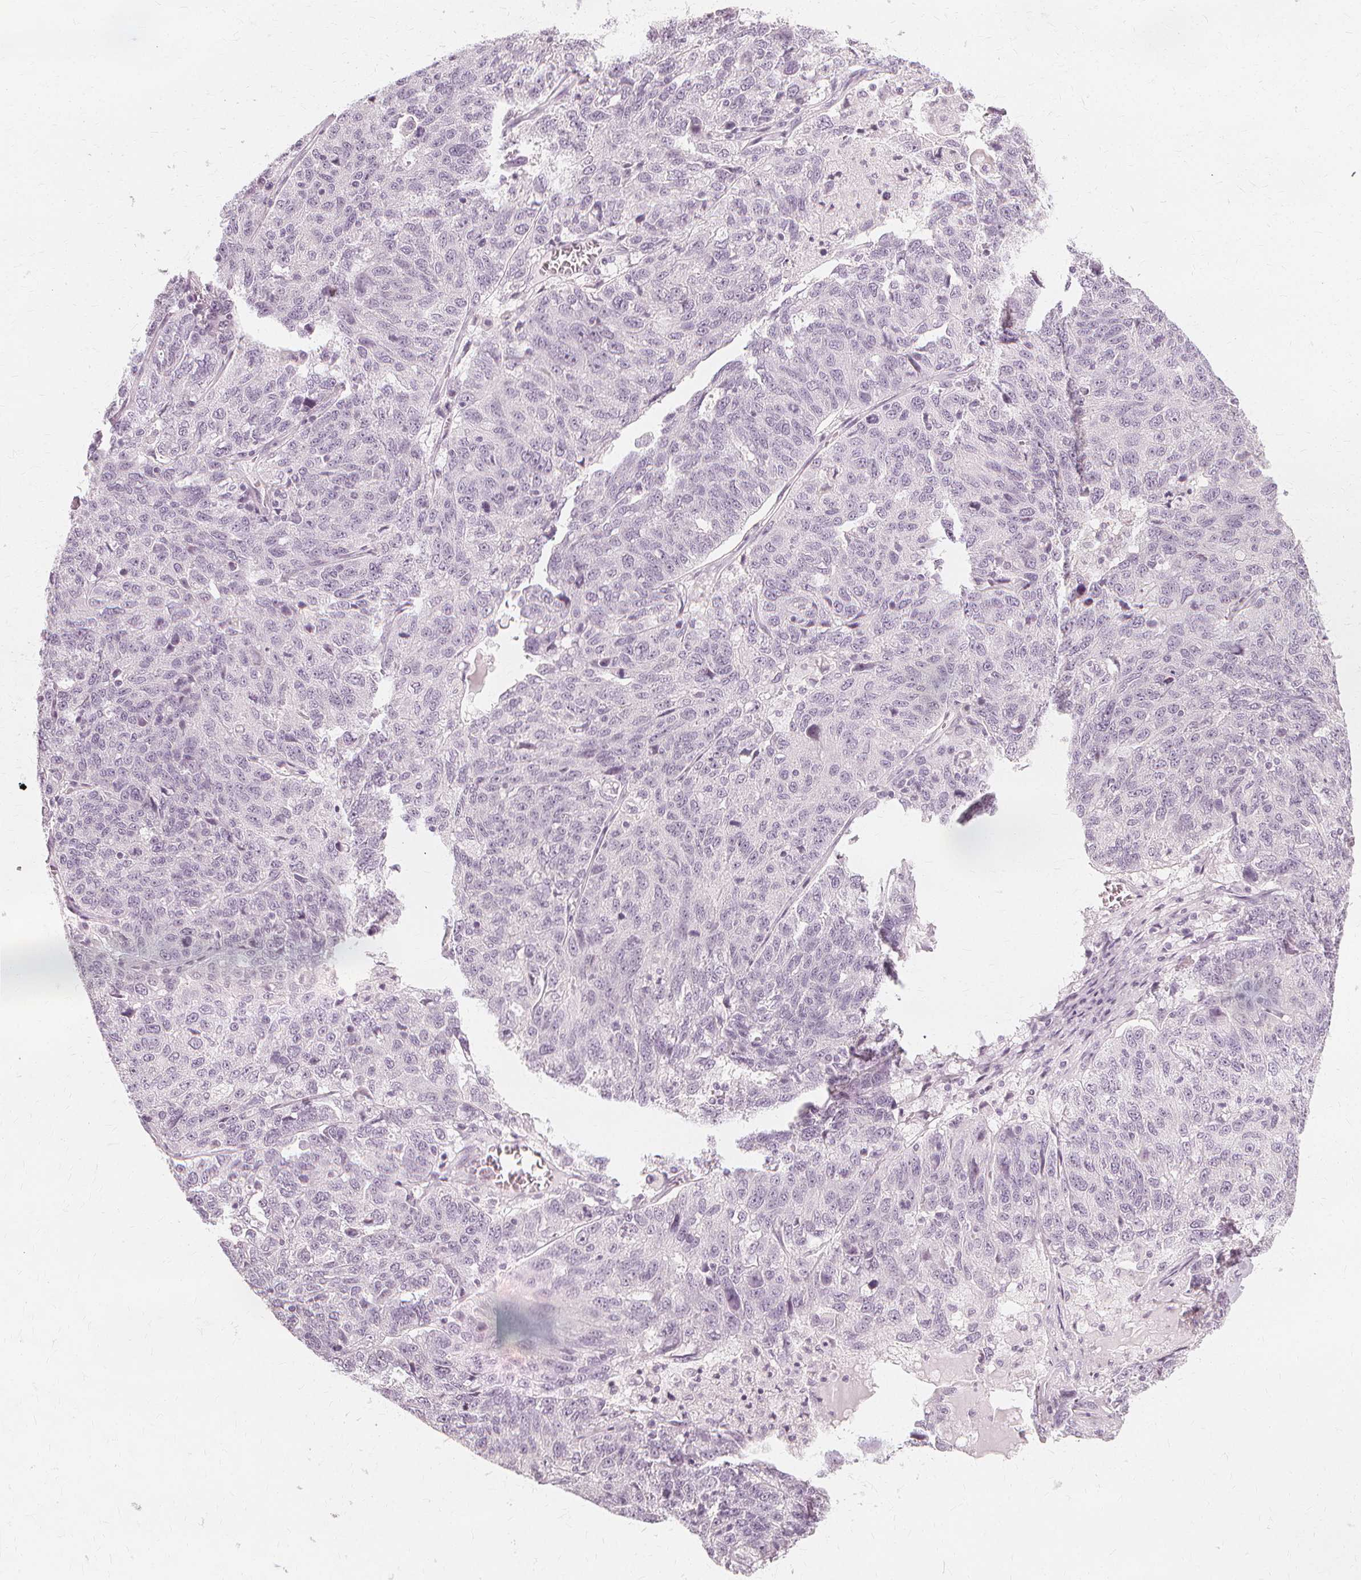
{"staining": {"intensity": "negative", "quantity": "none", "location": "none"}, "tissue": "ovarian cancer", "cell_type": "Tumor cells", "image_type": "cancer", "snomed": [{"axis": "morphology", "description": "Cystadenocarcinoma, serous, NOS"}, {"axis": "topography", "description": "Ovary"}], "caption": "High power microscopy photomicrograph of an IHC histopathology image of ovarian cancer (serous cystadenocarcinoma), revealing no significant expression in tumor cells. Nuclei are stained in blue.", "gene": "NXPE1", "patient": {"sex": "female", "age": 71}}